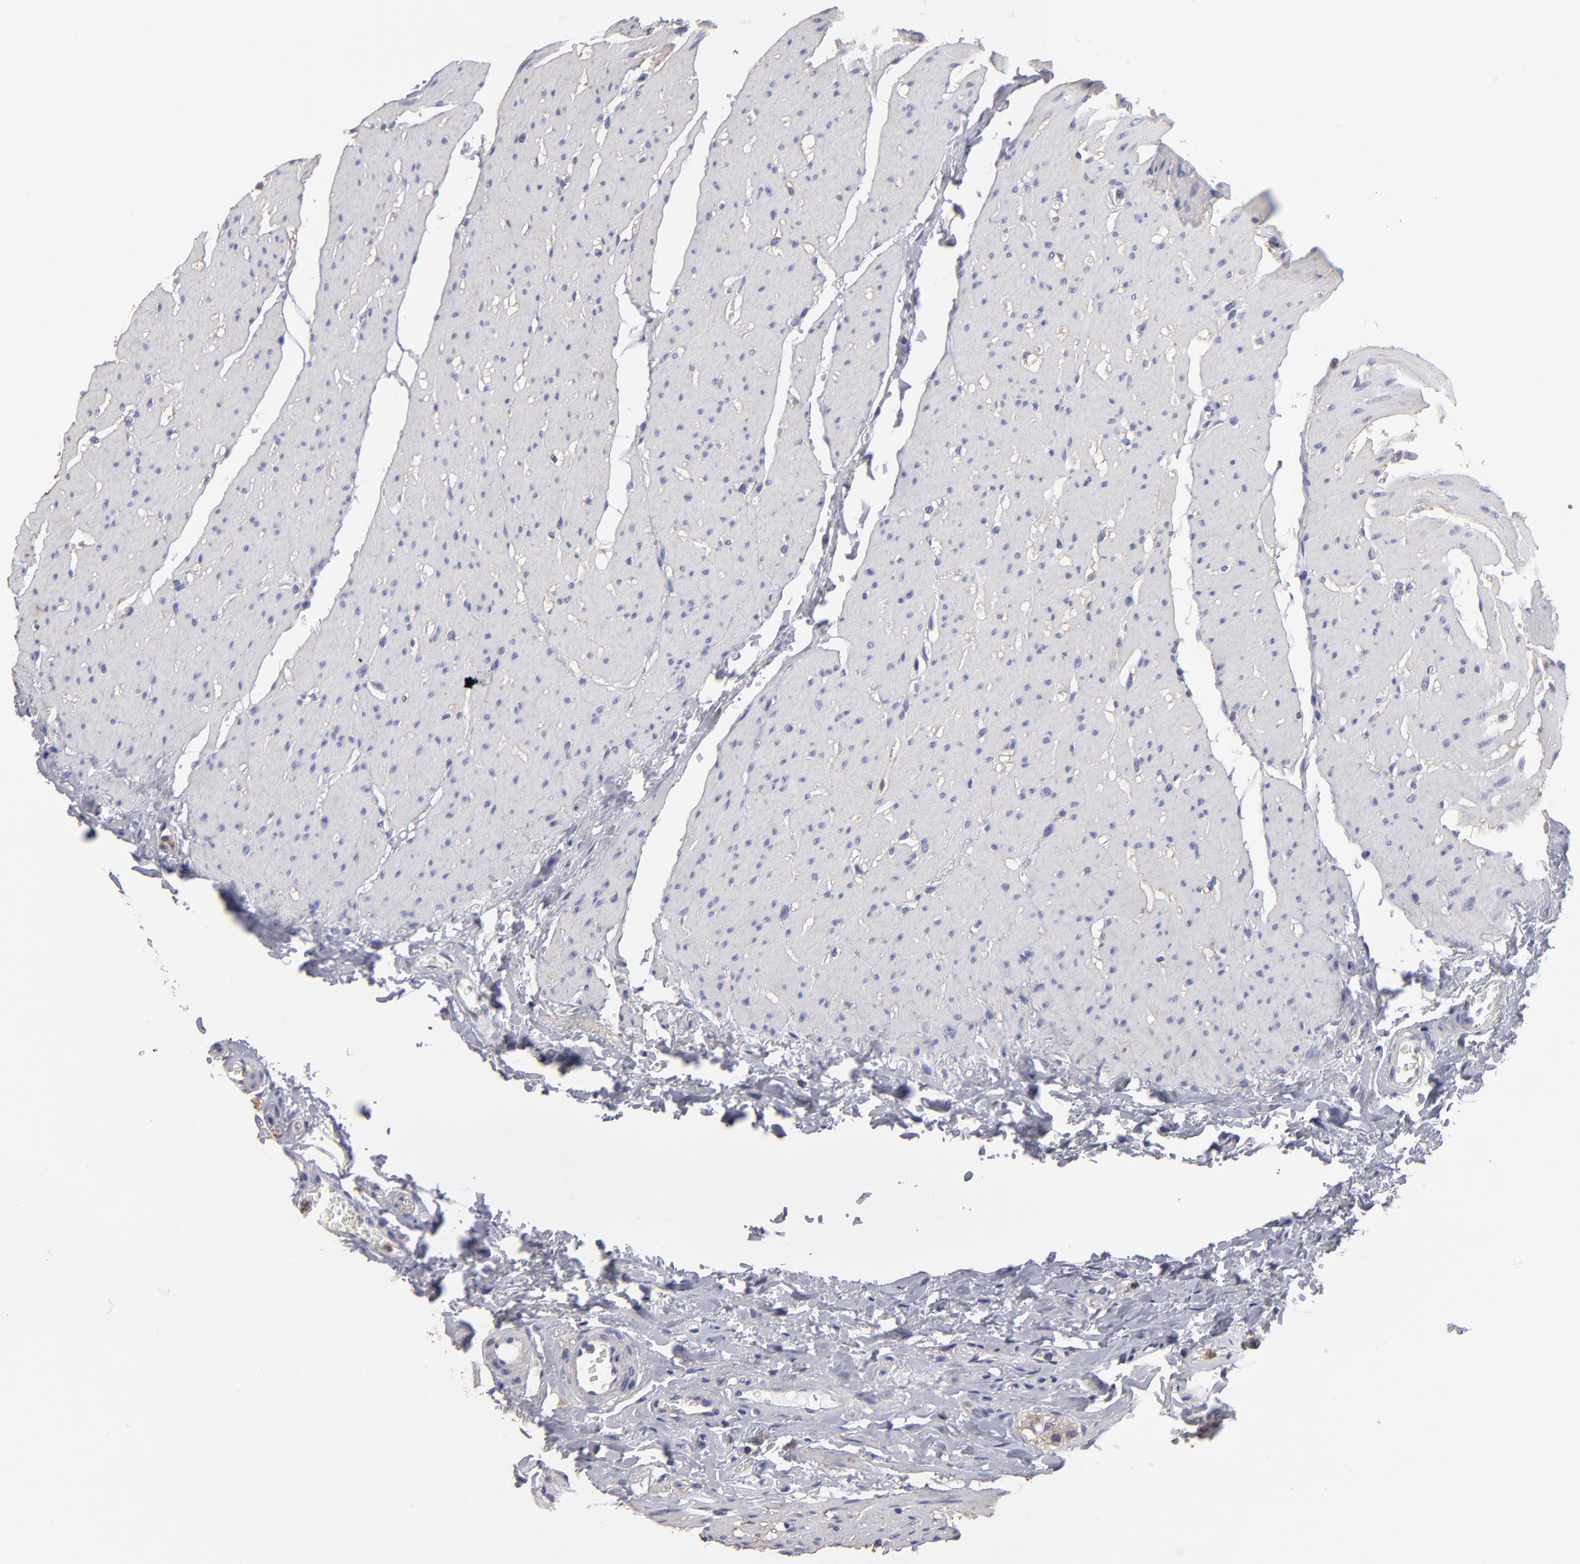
{"staining": {"intensity": "weak", "quantity": "25%-75%", "location": "cytoplasmic/membranous"}, "tissue": "rectum", "cell_type": "Glandular cells", "image_type": "normal", "snomed": [{"axis": "morphology", "description": "Normal tissue, NOS"}, {"axis": "topography", "description": "Rectum"}], "caption": "This histopathology image exhibits IHC staining of normal rectum, with low weak cytoplasmic/membranous staining in about 25%-75% of glandular cells.", "gene": "ABCB1", "patient": {"sex": "male", "age": 86}}